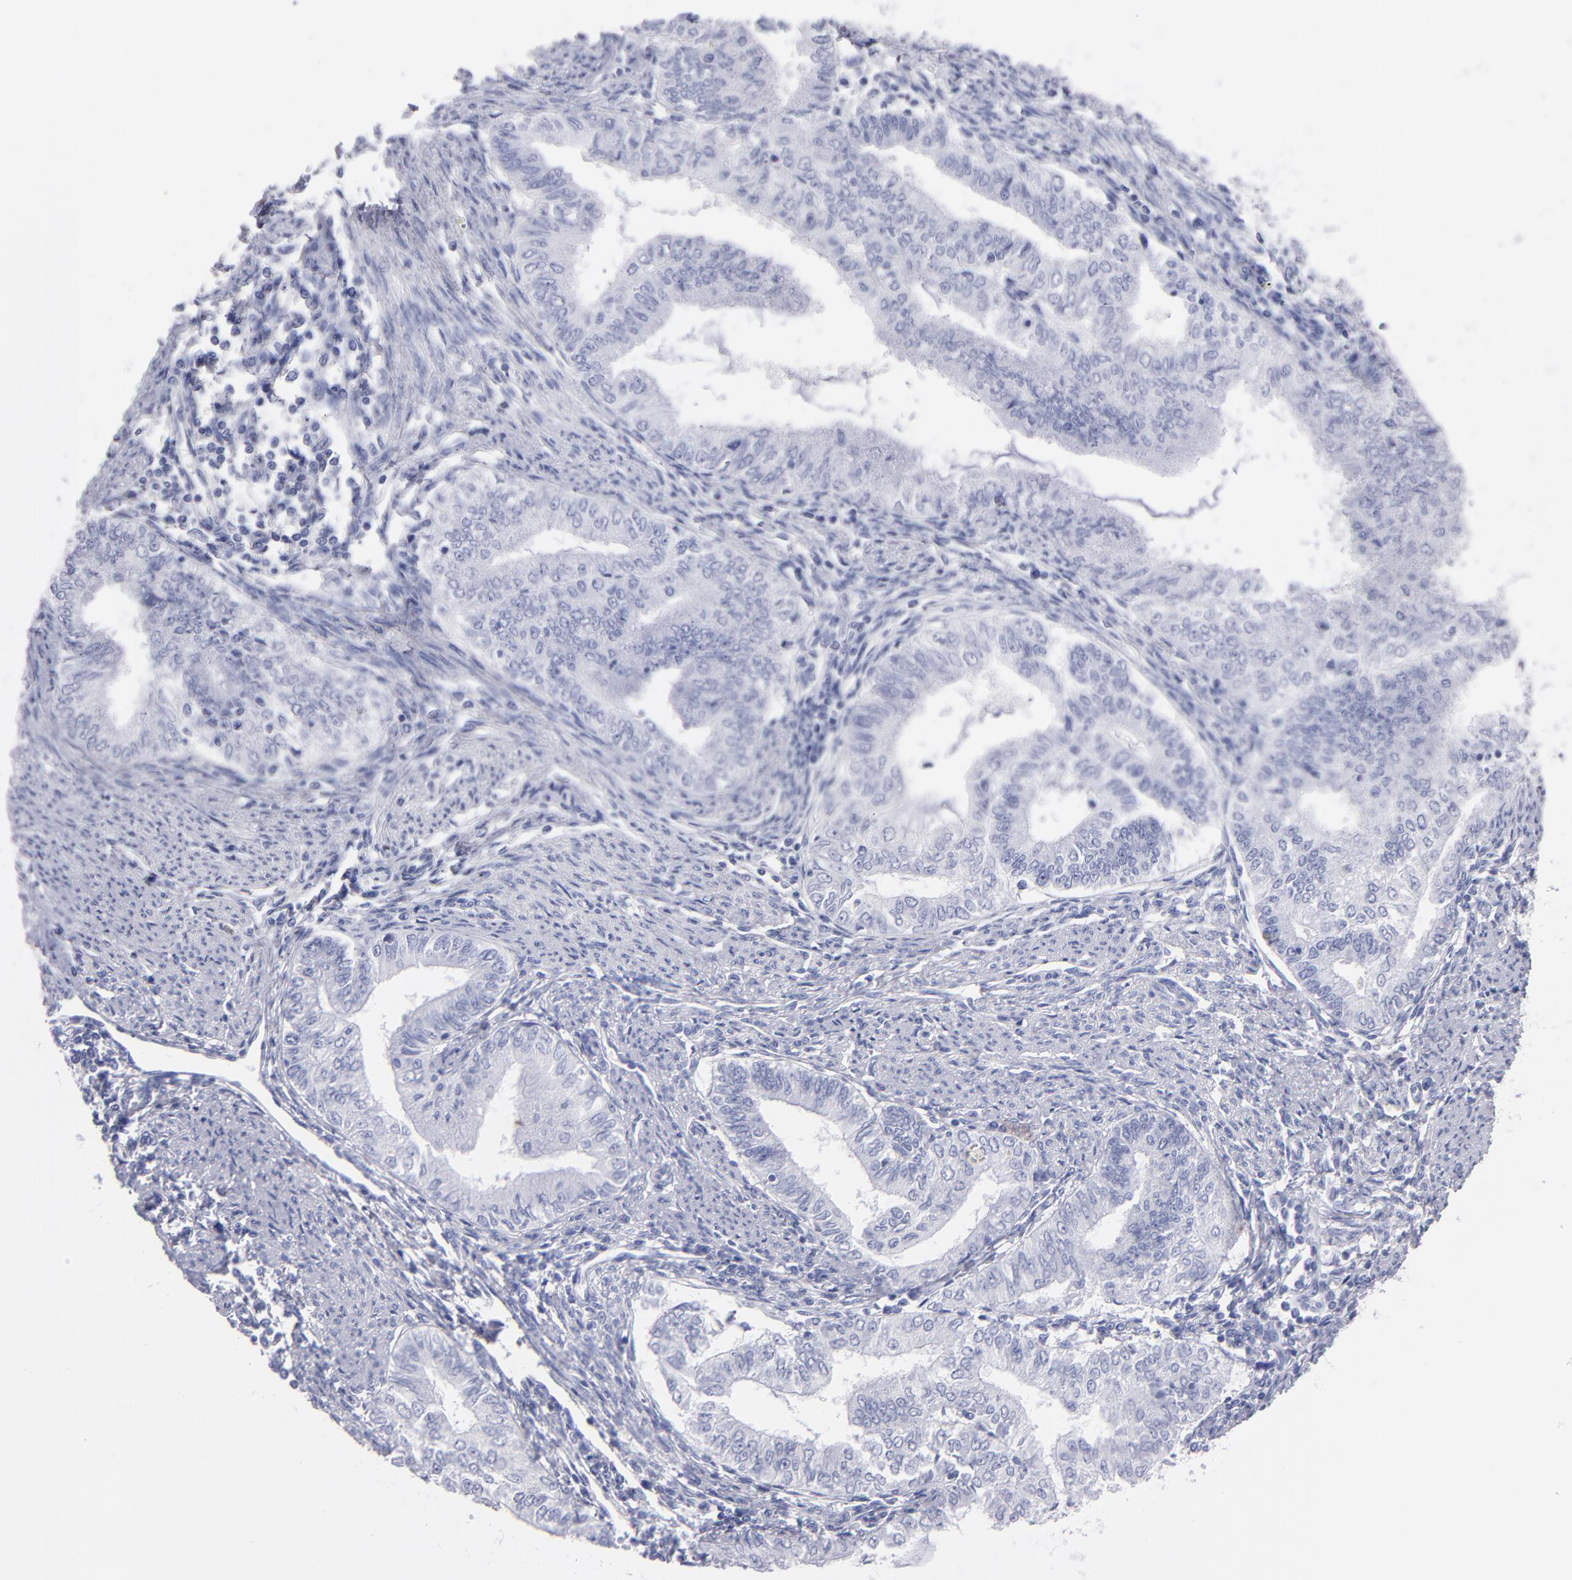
{"staining": {"intensity": "negative", "quantity": "none", "location": "none"}, "tissue": "endometrial cancer", "cell_type": "Tumor cells", "image_type": "cancer", "snomed": [{"axis": "morphology", "description": "Adenocarcinoma, NOS"}, {"axis": "topography", "description": "Endometrium"}], "caption": "Immunohistochemical staining of endometrial adenocarcinoma exhibits no significant expression in tumor cells.", "gene": "MB", "patient": {"sex": "female", "age": 66}}